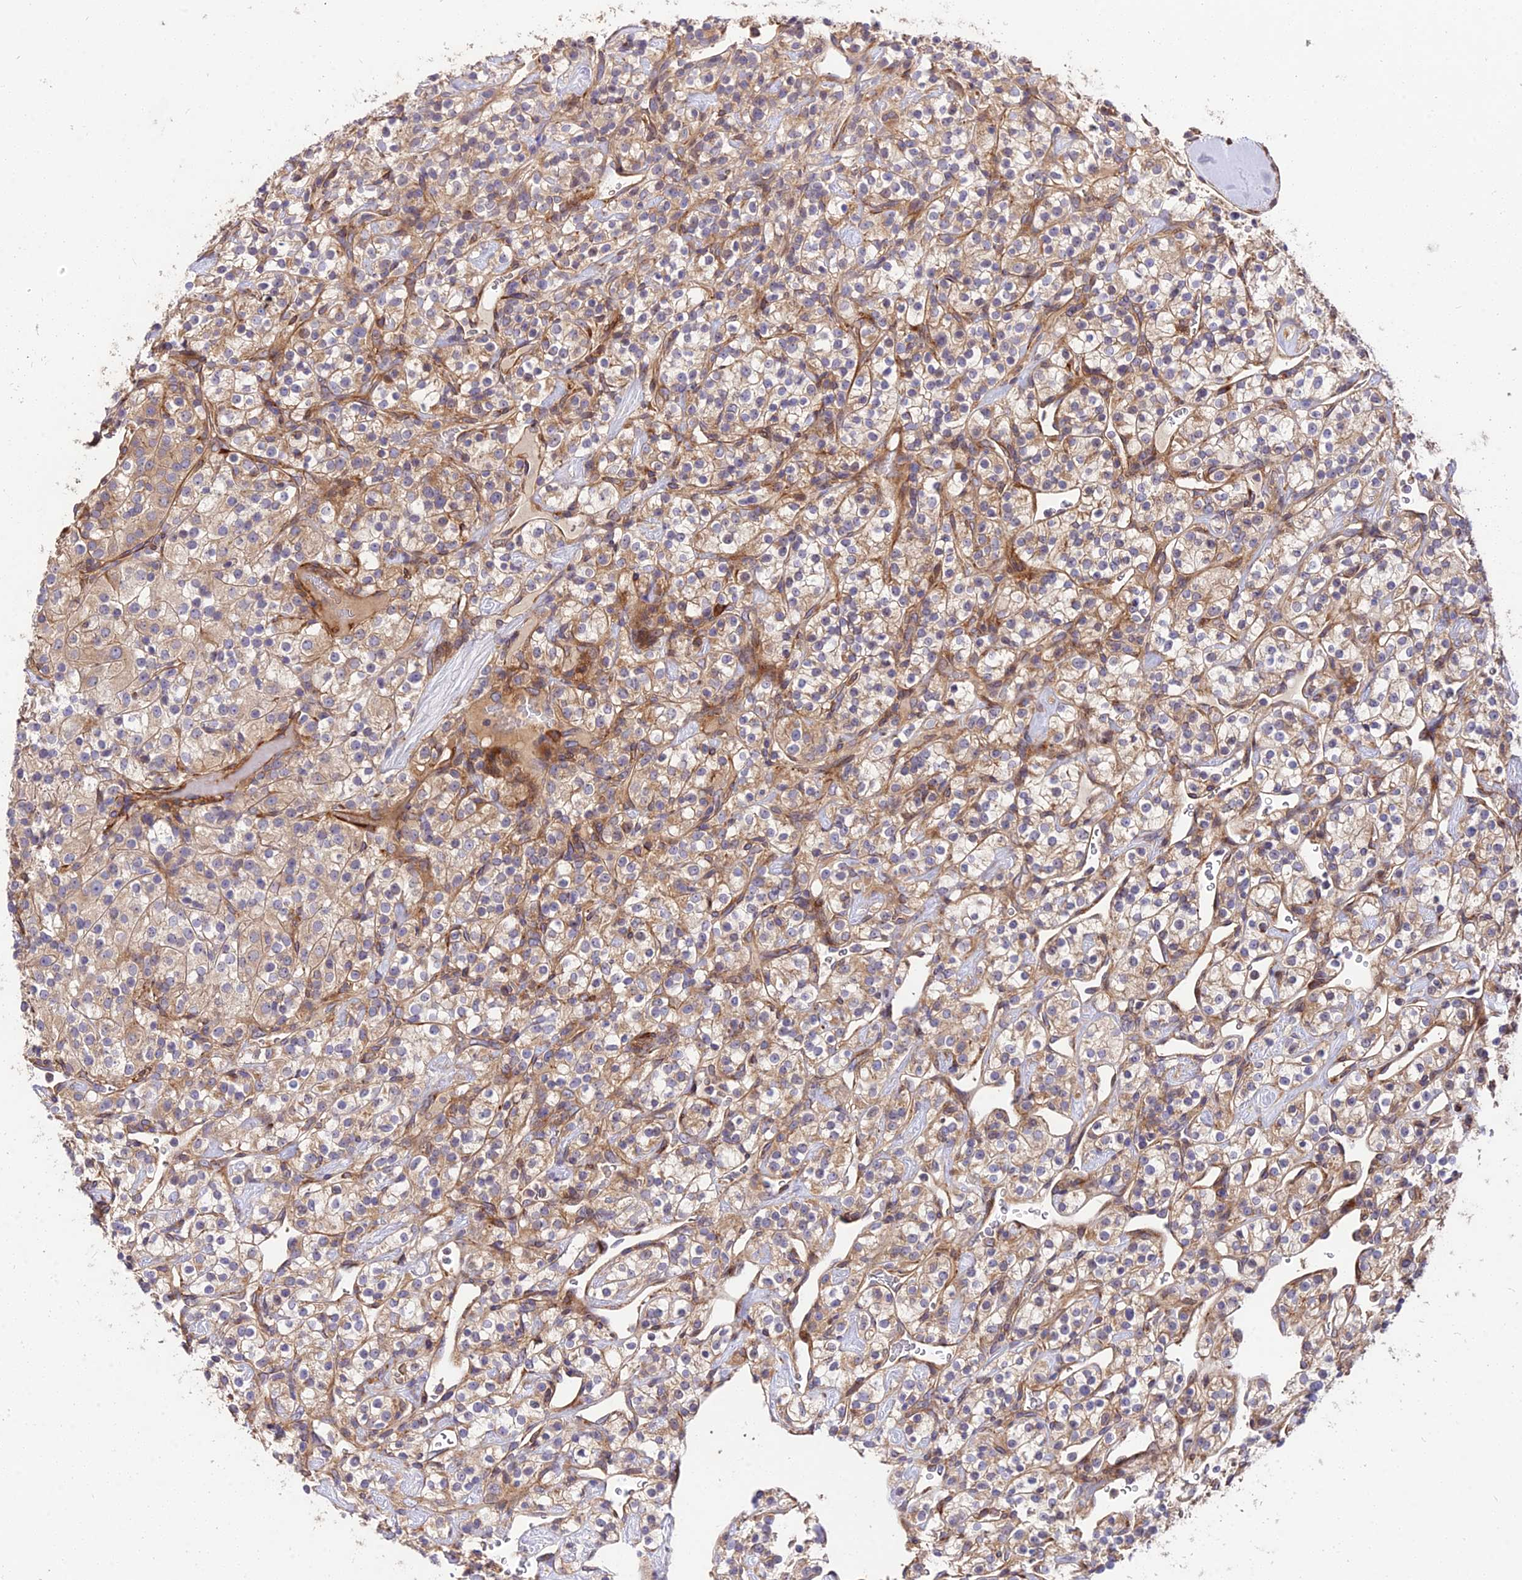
{"staining": {"intensity": "moderate", "quantity": "<25%", "location": "cytoplasmic/membranous"}, "tissue": "renal cancer", "cell_type": "Tumor cells", "image_type": "cancer", "snomed": [{"axis": "morphology", "description": "Adenocarcinoma, NOS"}, {"axis": "topography", "description": "Kidney"}], "caption": "A histopathology image of human adenocarcinoma (renal) stained for a protein exhibits moderate cytoplasmic/membranous brown staining in tumor cells. (DAB IHC, brown staining for protein, blue staining for nuclei).", "gene": "ROCK1", "patient": {"sex": "male", "age": 77}}